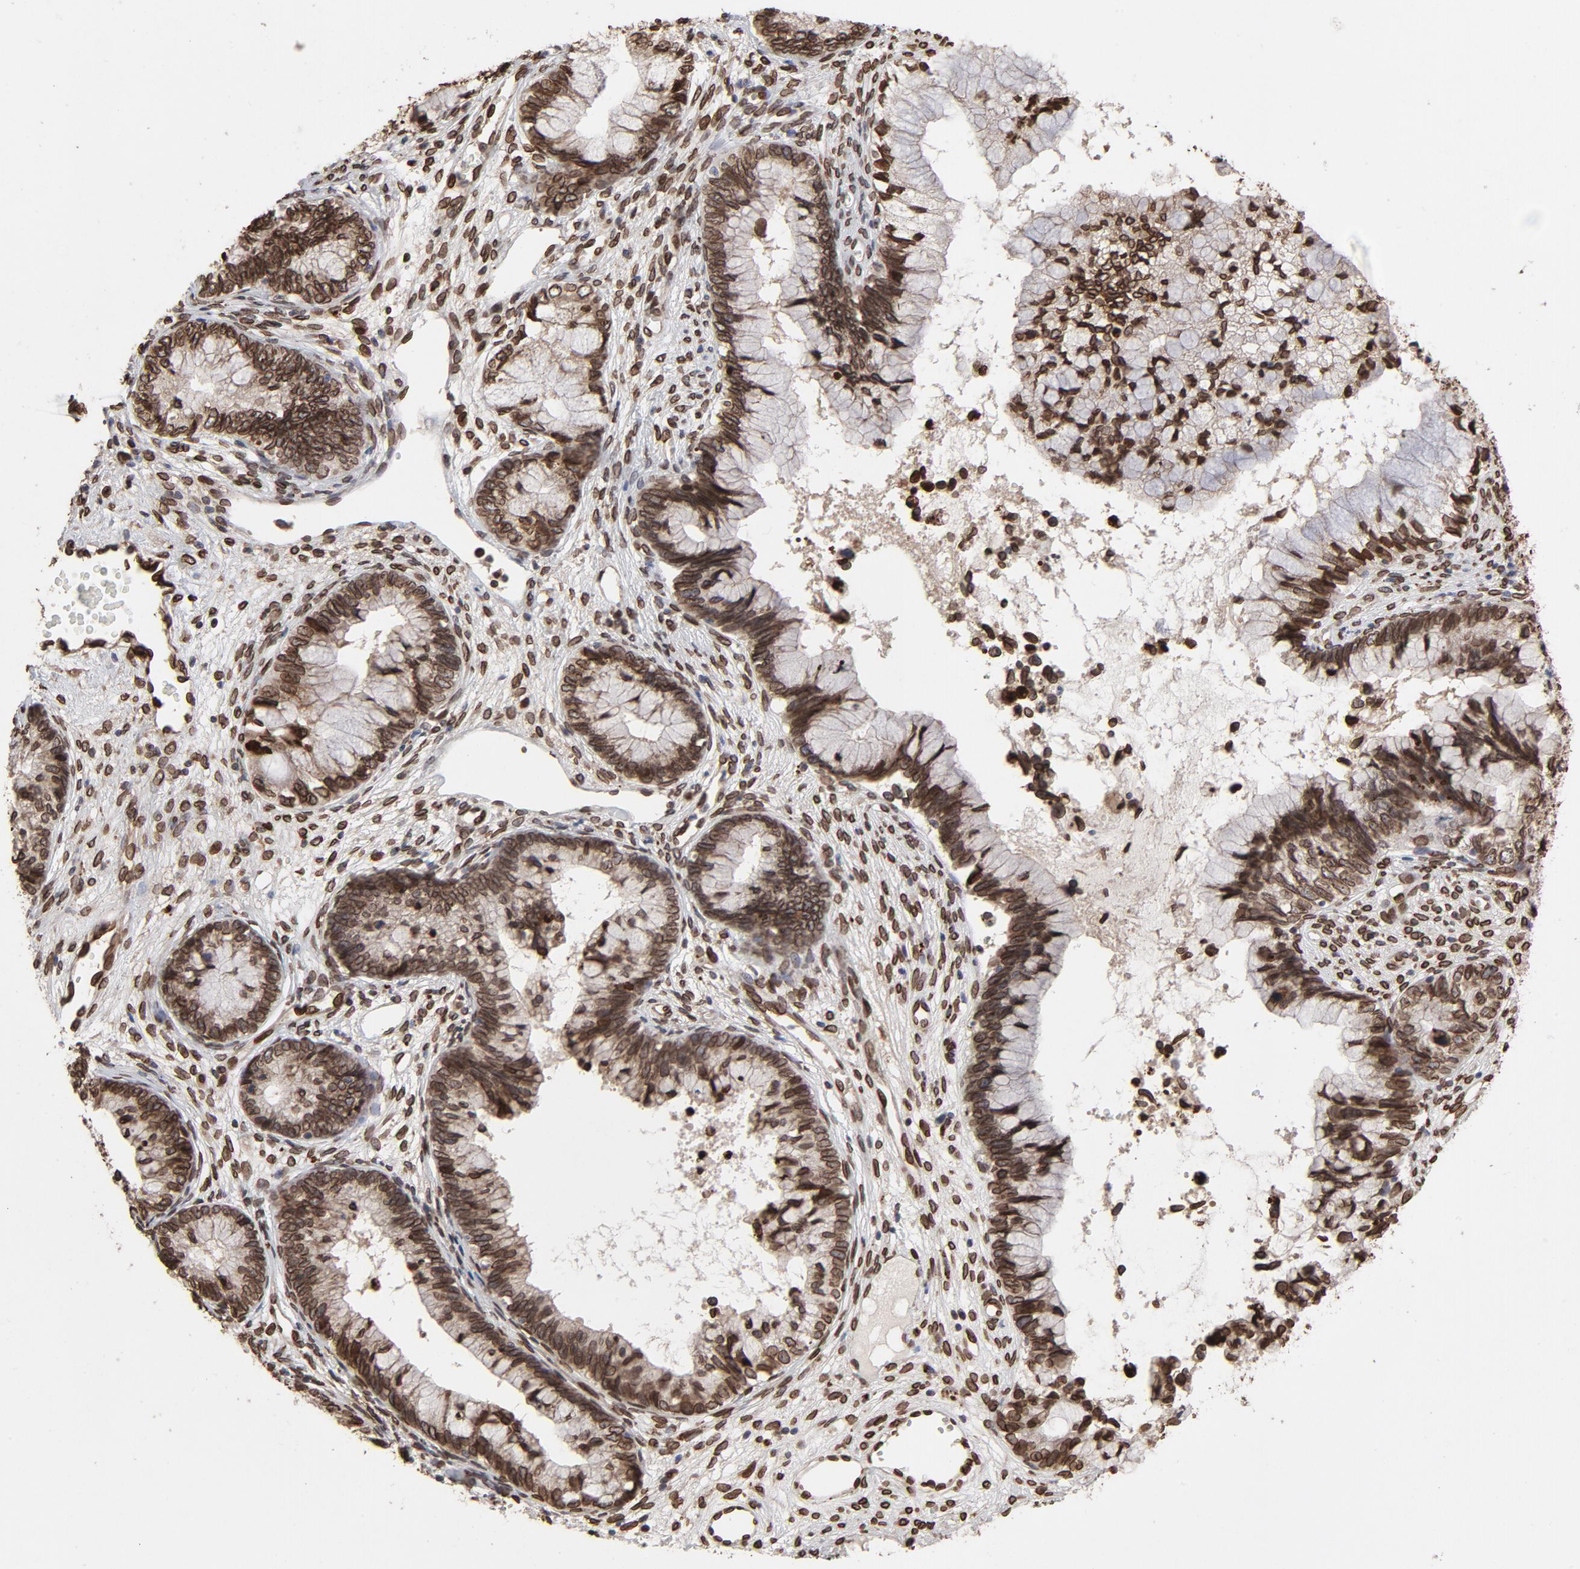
{"staining": {"intensity": "strong", "quantity": ">75%", "location": "cytoplasmic/membranous,nuclear"}, "tissue": "cervical cancer", "cell_type": "Tumor cells", "image_type": "cancer", "snomed": [{"axis": "morphology", "description": "Adenocarcinoma, NOS"}, {"axis": "topography", "description": "Cervix"}], "caption": "Strong cytoplasmic/membranous and nuclear staining is present in about >75% of tumor cells in cervical cancer.", "gene": "LMNA", "patient": {"sex": "female", "age": 44}}